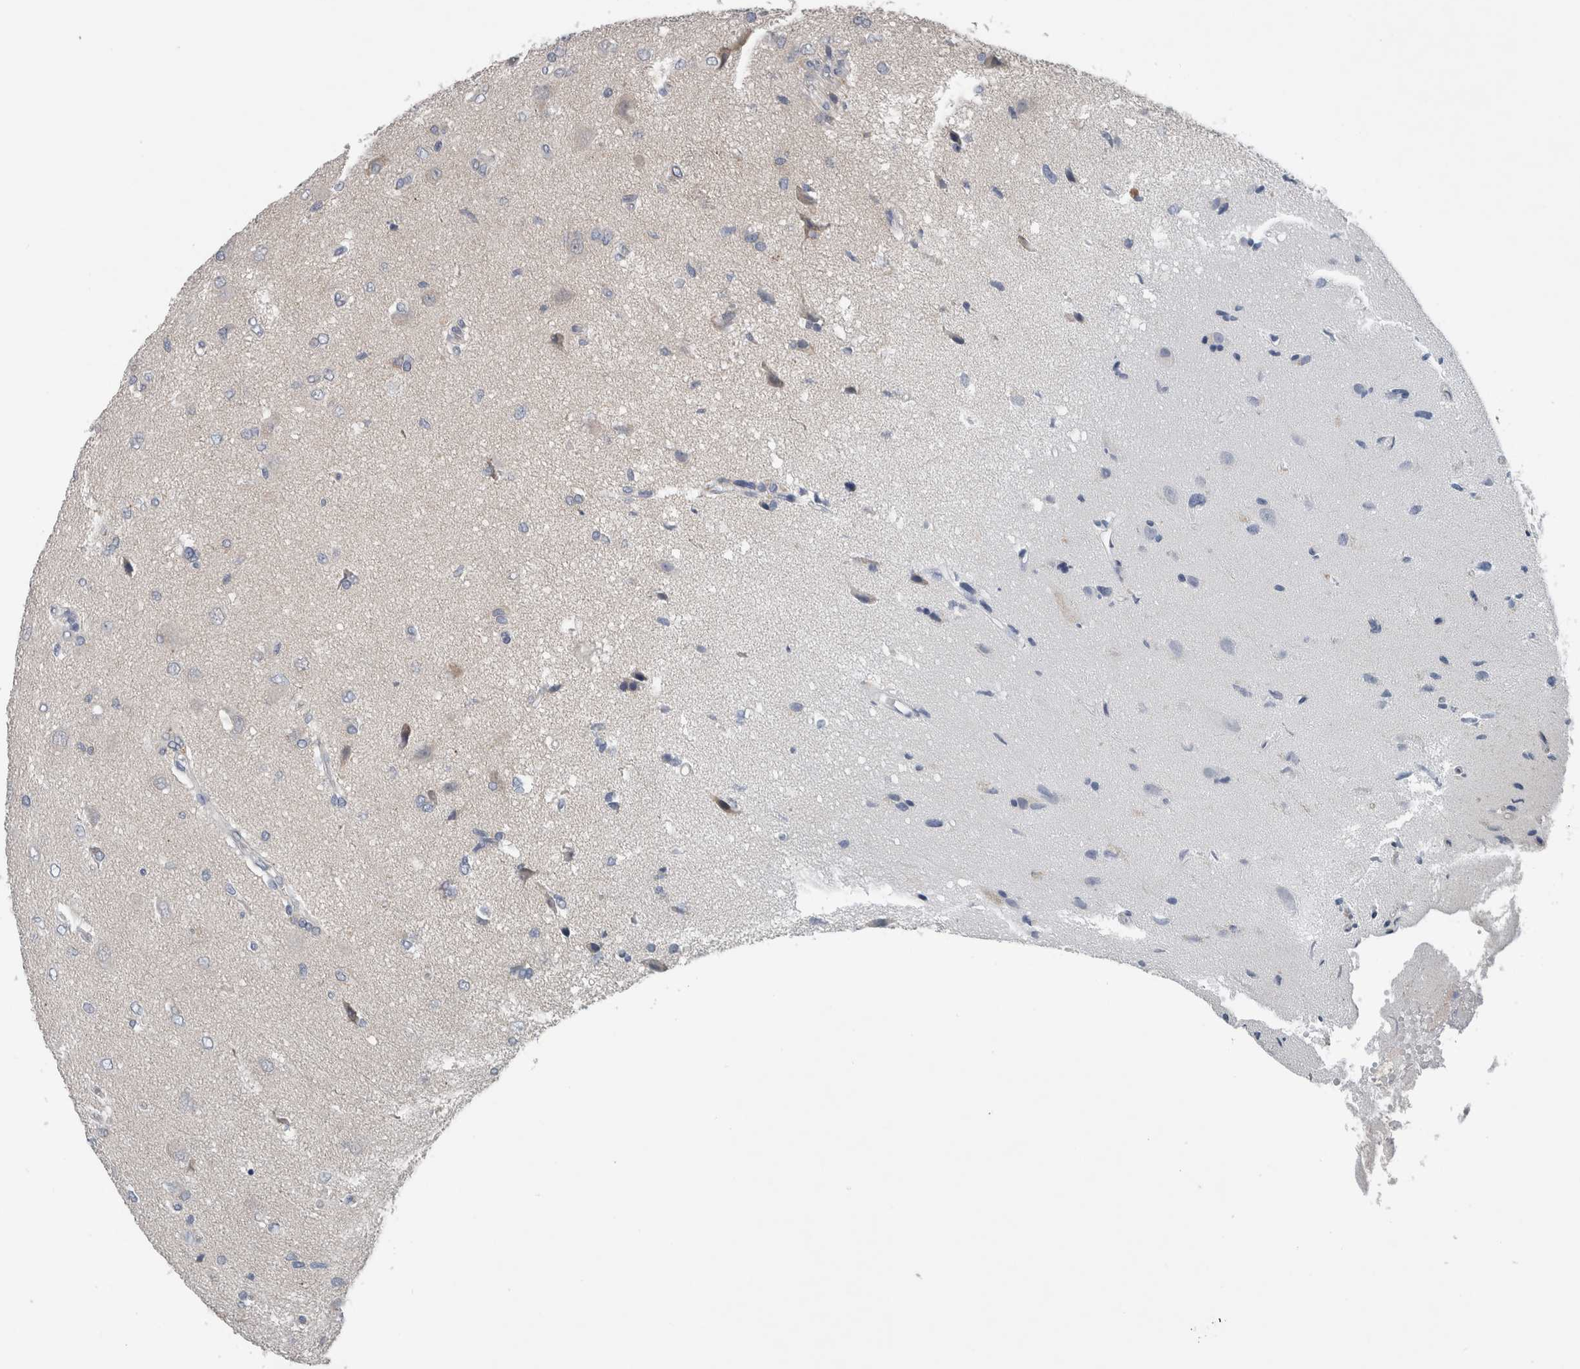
{"staining": {"intensity": "negative", "quantity": "none", "location": "none"}, "tissue": "glioma", "cell_type": "Tumor cells", "image_type": "cancer", "snomed": [{"axis": "morphology", "description": "Glioma, malignant, High grade"}, {"axis": "topography", "description": "Brain"}], "caption": "DAB (3,3'-diaminobenzidine) immunohistochemical staining of malignant high-grade glioma exhibits no significant positivity in tumor cells.", "gene": "CRNN", "patient": {"sex": "female", "age": 59}}